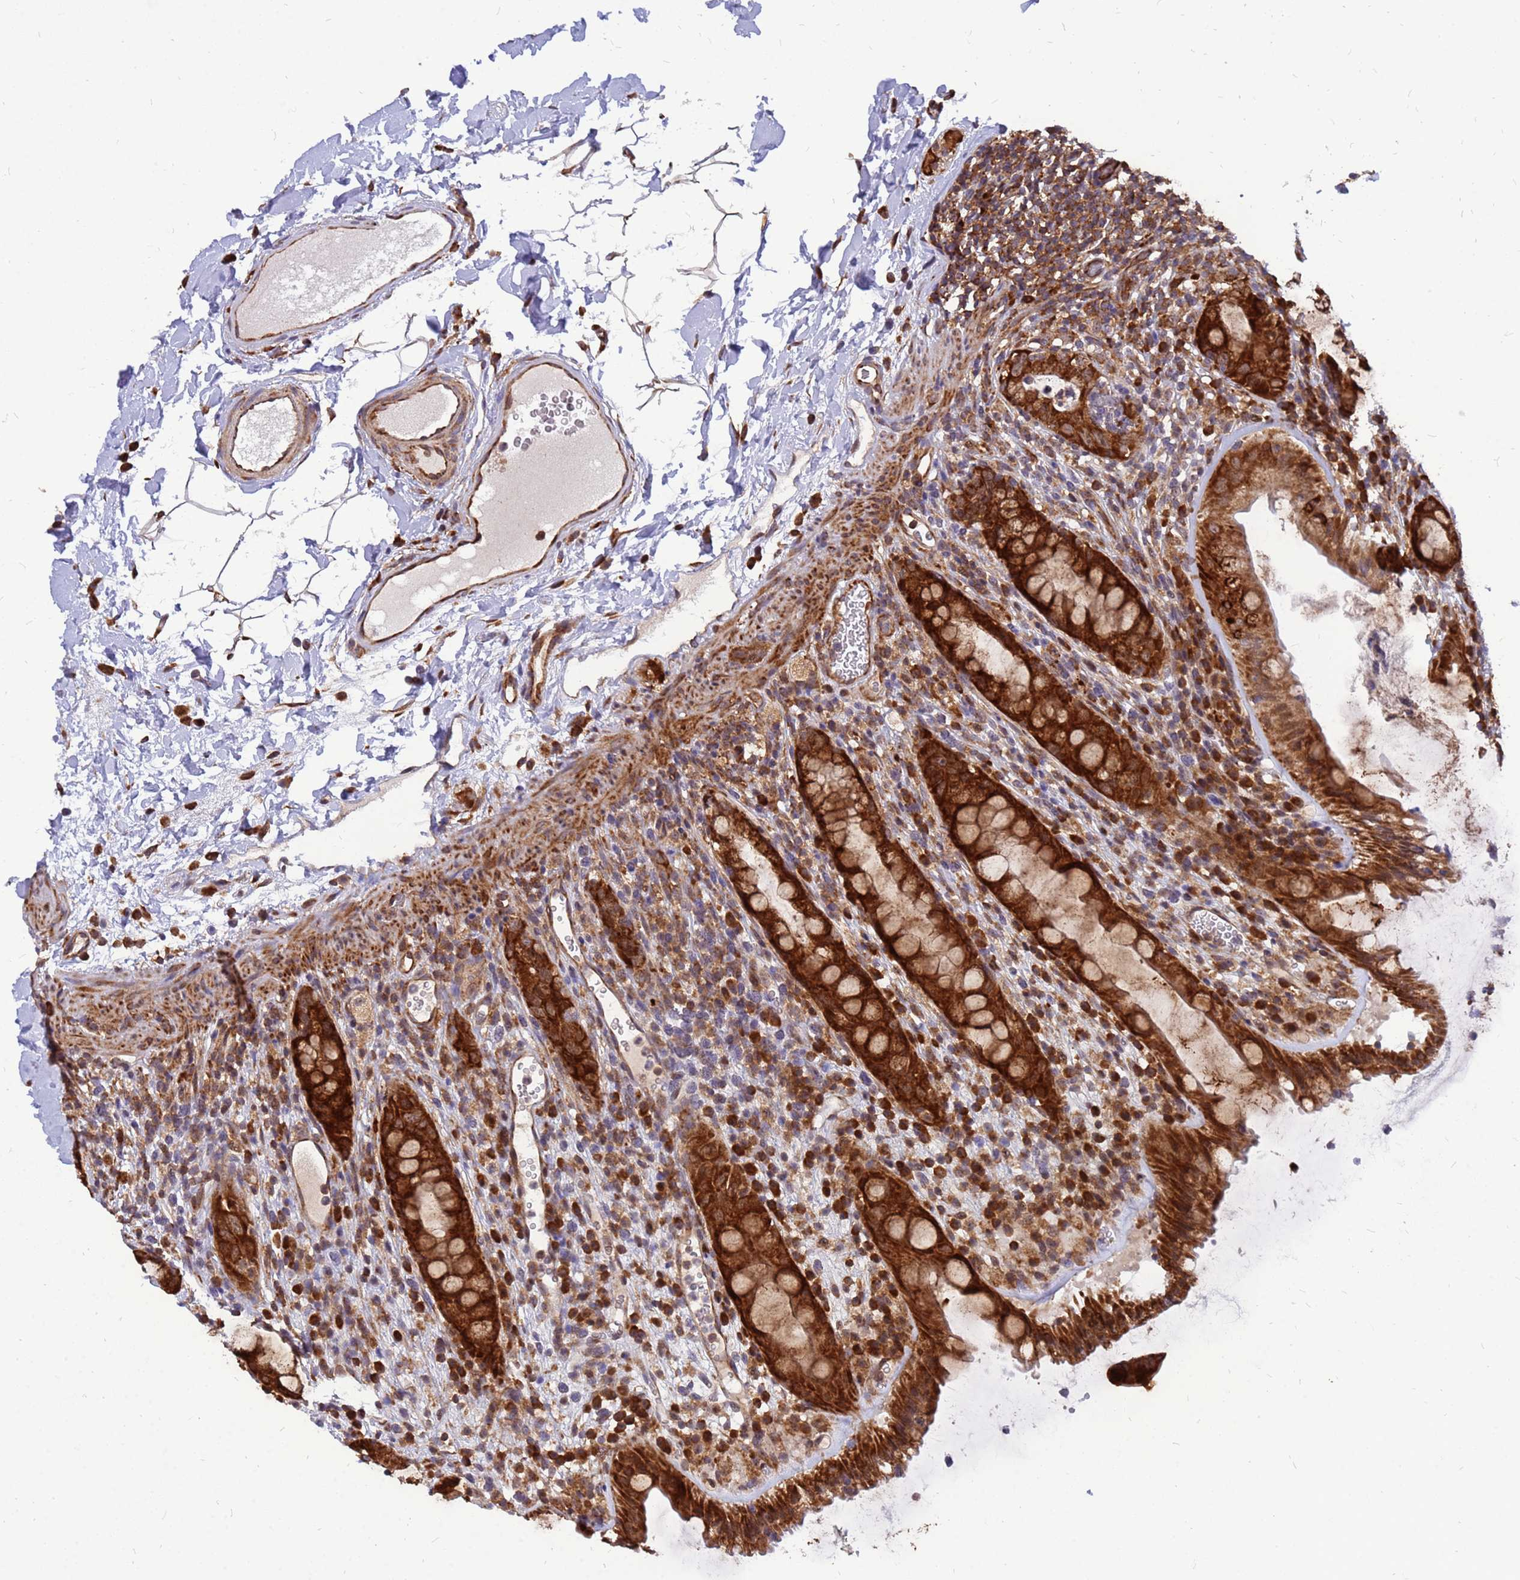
{"staining": {"intensity": "strong", "quantity": ">75%", "location": "cytoplasmic/membranous"}, "tissue": "rectum", "cell_type": "Glandular cells", "image_type": "normal", "snomed": [{"axis": "morphology", "description": "Normal tissue, NOS"}, {"axis": "topography", "description": "Rectum"}], "caption": "Glandular cells show high levels of strong cytoplasmic/membranous staining in about >75% of cells in normal rectum. (DAB IHC with brightfield microscopy, high magnification).", "gene": "RPL8", "patient": {"sex": "female", "age": 57}}